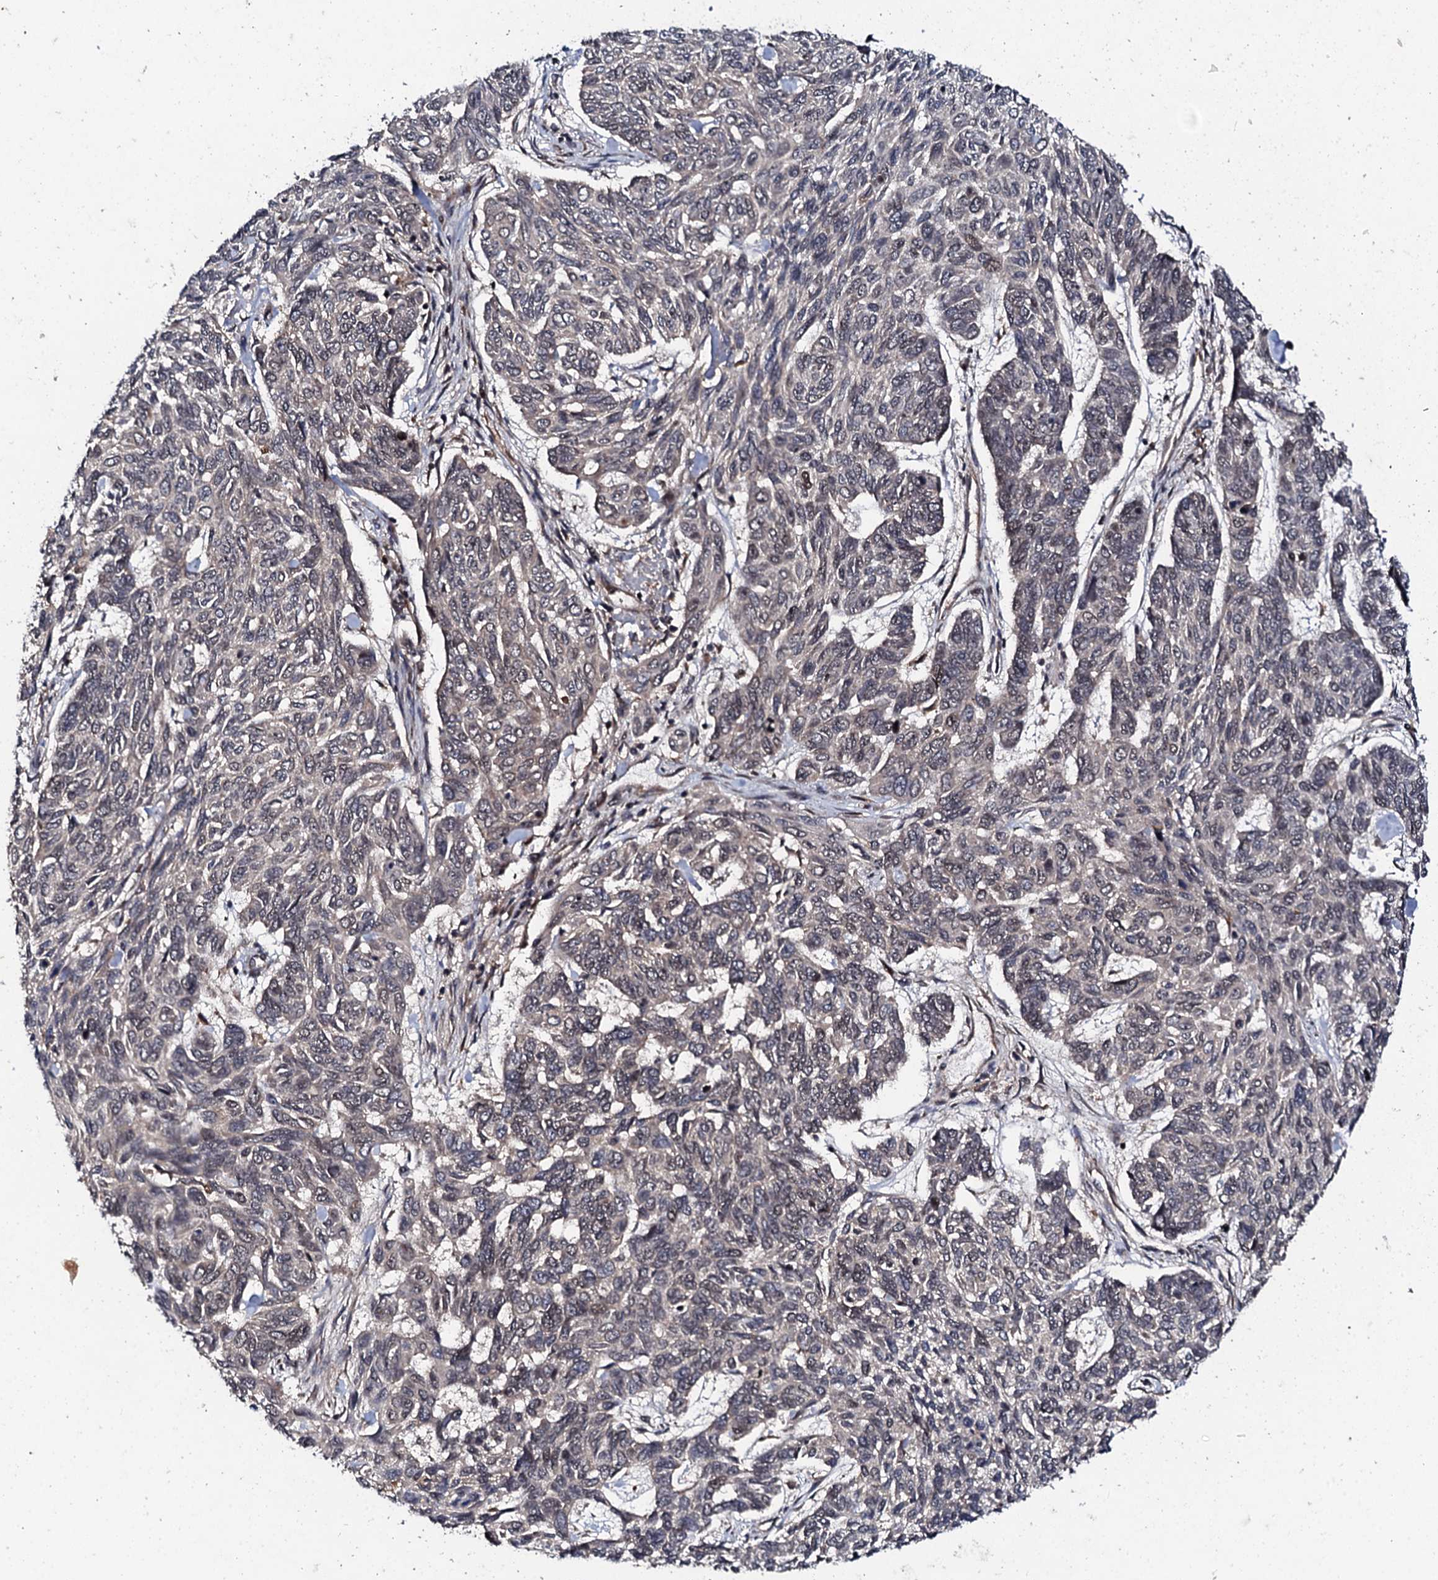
{"staining": {"intensity": "weak", "quantity": "25%-75%", "location": "nuclear"}, "tissue": "skin cancer", "cell_type": "Tumor cells", "image_type": "cancer", "snomed": [{"axis": "morphology", "description": "Basal cell carcinoma"}, {"axis": "topography", "description": "Skin"}], "caption": "Basal cell carcinoma (skin) was stained to show a protein in brown. There is low levels of weak nuclear staining in about 25%-75% of tumor cells. (Brightfield microscopy of DAB IHC at high magnification).", "gene": "FAM111A", "patient": {"sex": "female", "age": 65}}